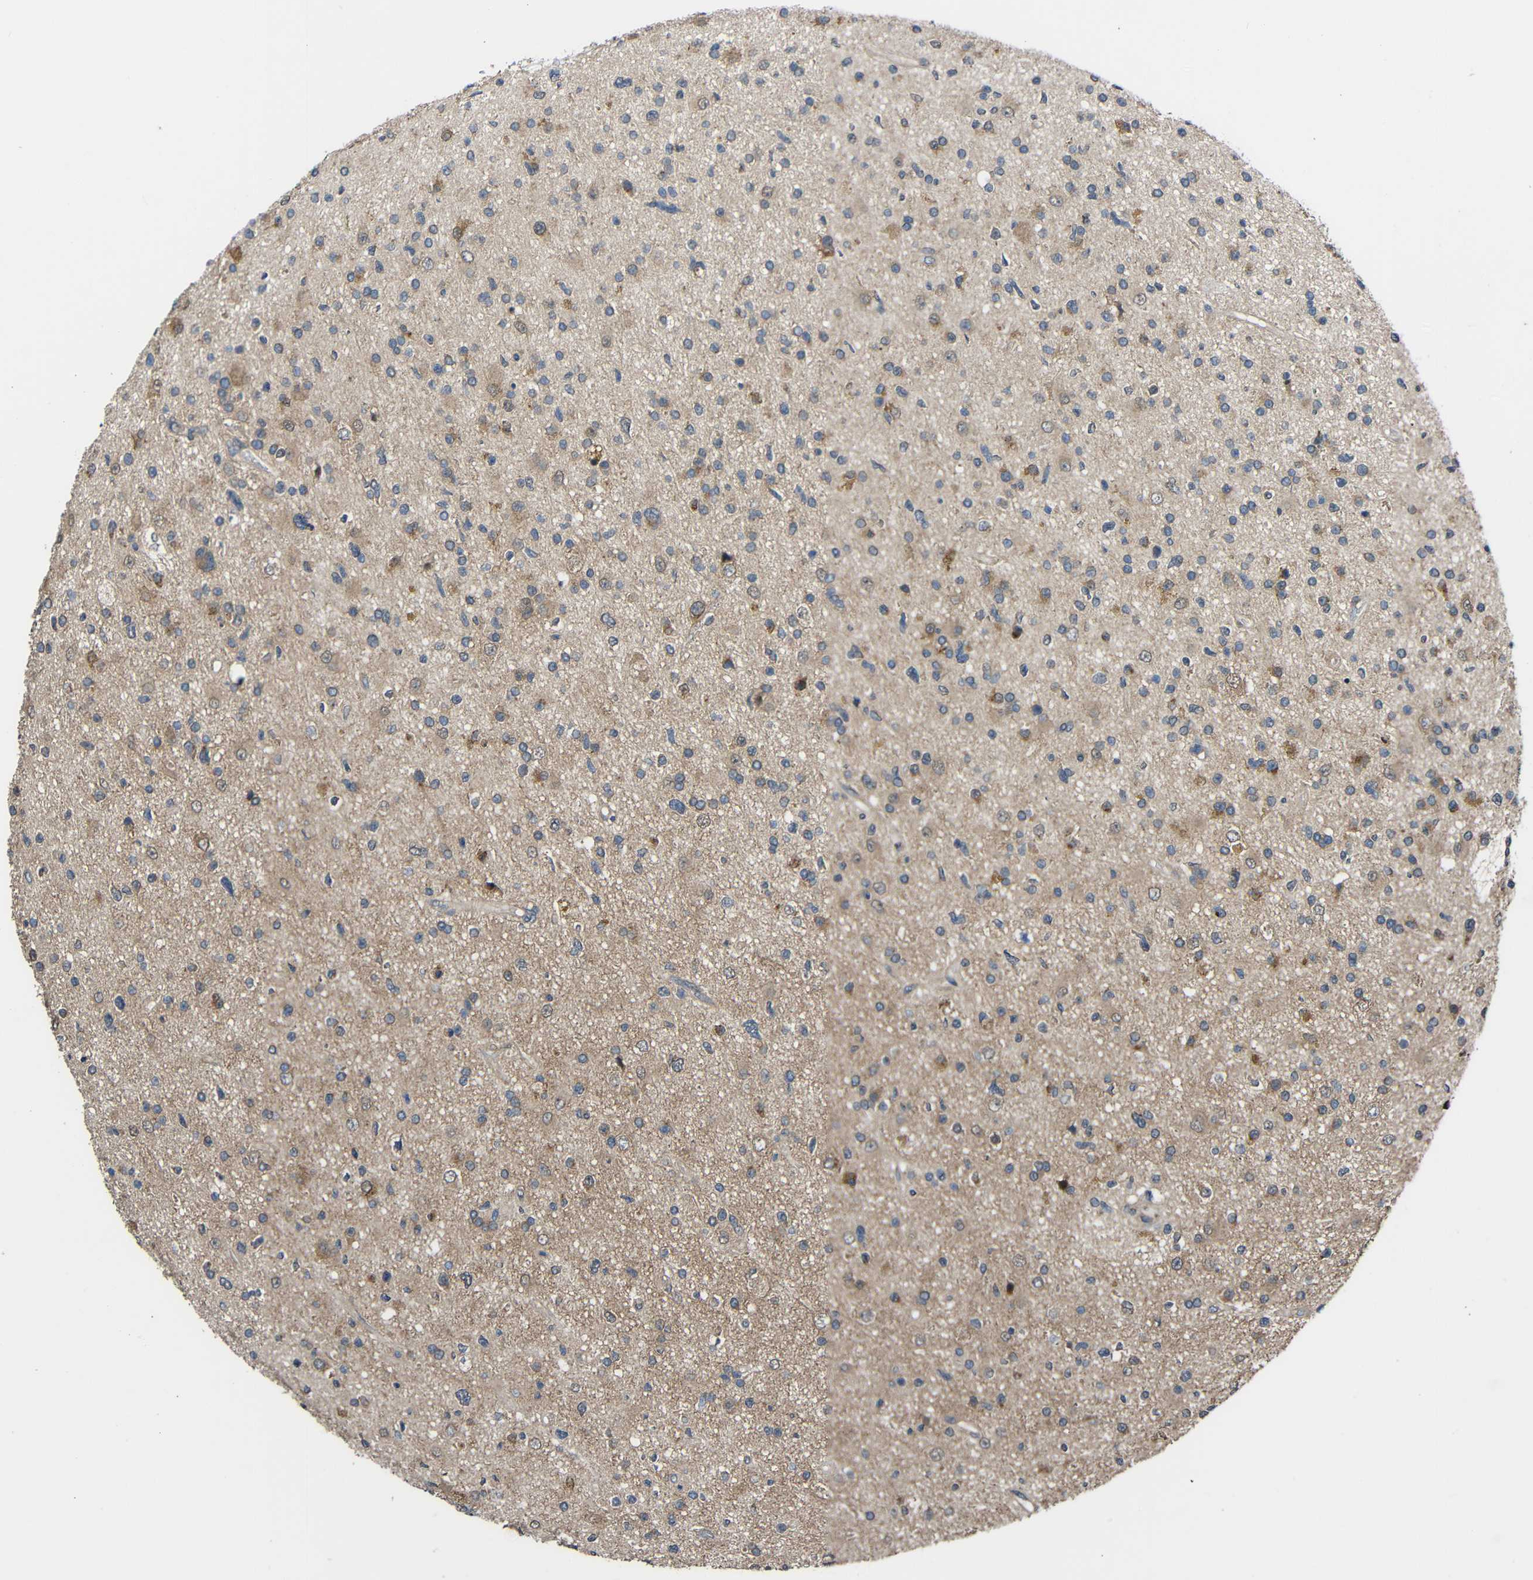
{"staining": {"intensity": "weak", "quantity": "25%-75%", "location": "cytoplasmic/membranous"}, "tissue": "glioma", "cell_type": "Tumor cells", "image_type": "cancer", "snomed": [{"axis": "morphology", "description": "Glioma, malignant, High grade"}, {"axis": "topography", "description": "Brain"}], "caption": "Protein staining of malignant glioma (high-grade) tissue displays weak cytoplasmic/membranous positivity in approximately 25%-75% of tumor cells. (brown staining indicates protein expression, while blue staining denotes nuclei).", "gene": "CHST9", "patient": {"sex": "male", "age": 33}}